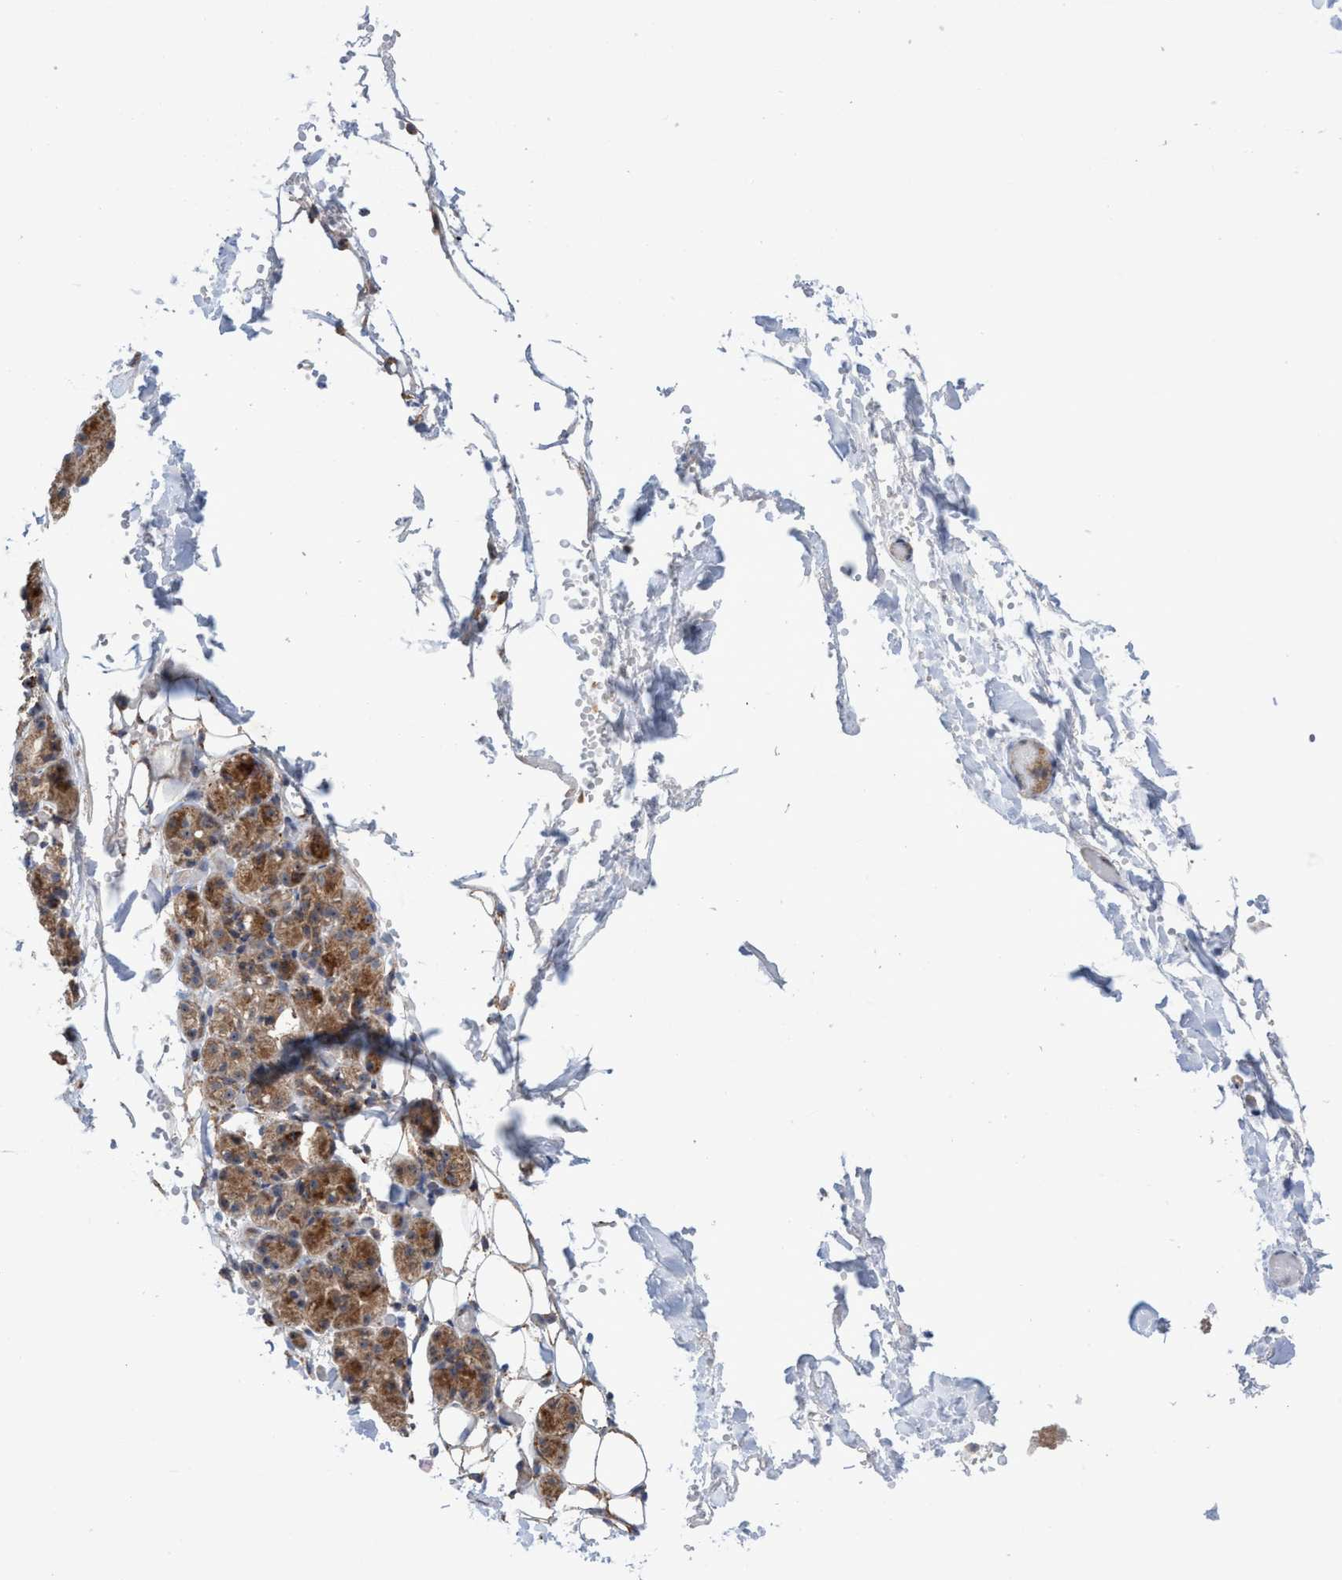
{"staining": {"intensity": "strong", "quantity": "25%-75%", "location": "cytoplasmic/membranous,nuclear"}, "tissue": "salivary gland", "cell_type": "Glandular cells", "image_type": "normal", "snomed": [{"axis": "morphology", "description": "Normal tissue, NOS"}, {"axis": "topography", "description": "Salivary gland"}], "caption": "Immunohistochemistry (IHC) staining of normal salivary gland, which reveals high levels of strong cytoplasmic/membranous,nuclear staining in approximately 25%-75% of glandular cells indicating strong cytoplasmic/membranous,nuclear protein staining. The staining was performed using DAB (brown) for protein detection and nuclei were counterstained in hematoxylin (blue).", "gene": "P2RY14", "patient": {"sex": "male", "age": 63}}